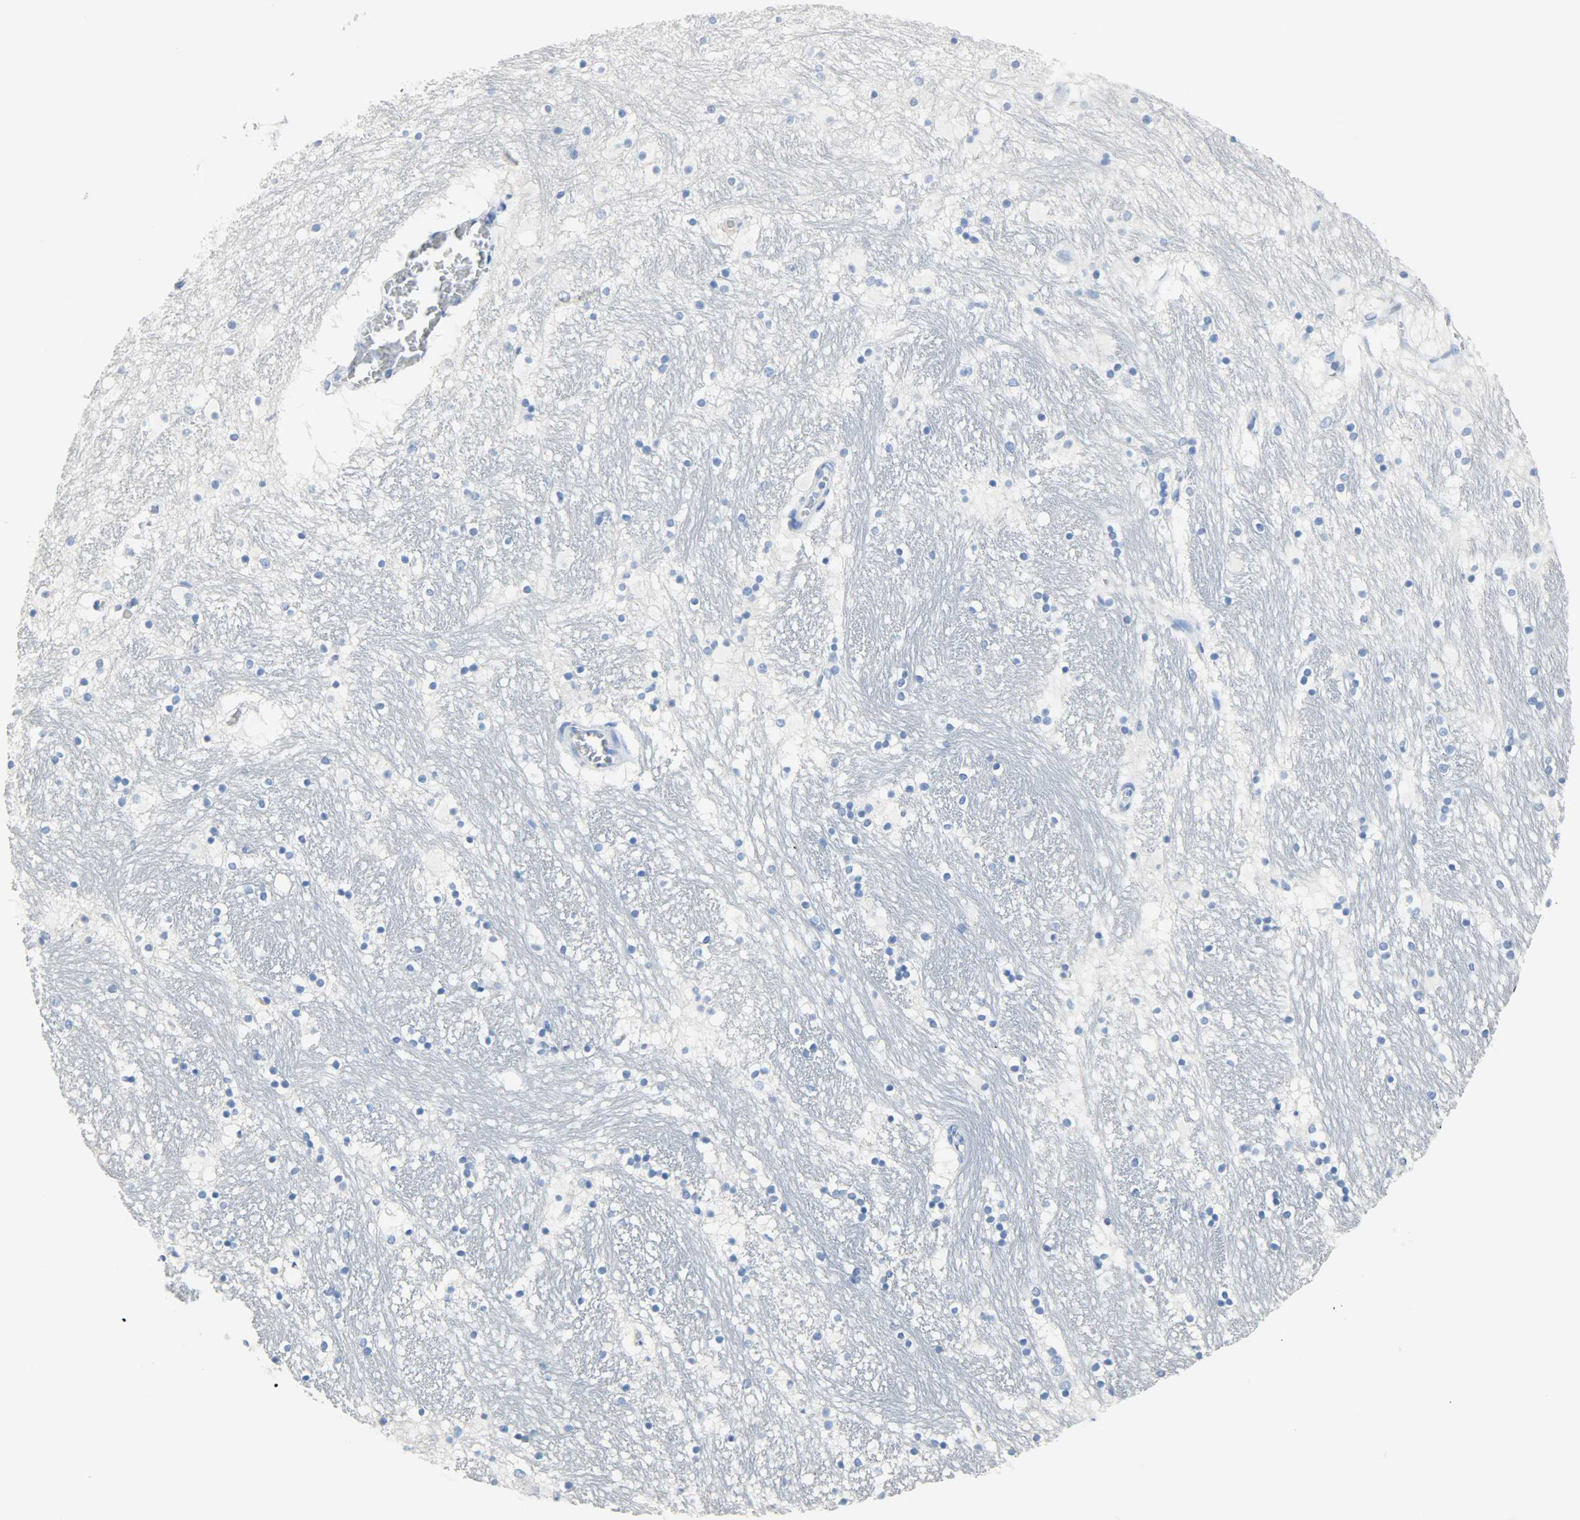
{"staining": {"intensity": "negative", "quantity": "none", "location": "none"}, "tissue": "hippocampus", "cell_type": "Glial cells", "image_type": "normal", "snomed": [{"axis": "morphology", "description": "Normal tissue, NOS"}, {"axis": "topography", "description": "Hippocampus"}], "caption": "Human hippocampus stained for a protein using immunohistochemistry reveals no expression in glial cells.", "gene": "CRP", "patient": {"sex": "male", "age": 45}}